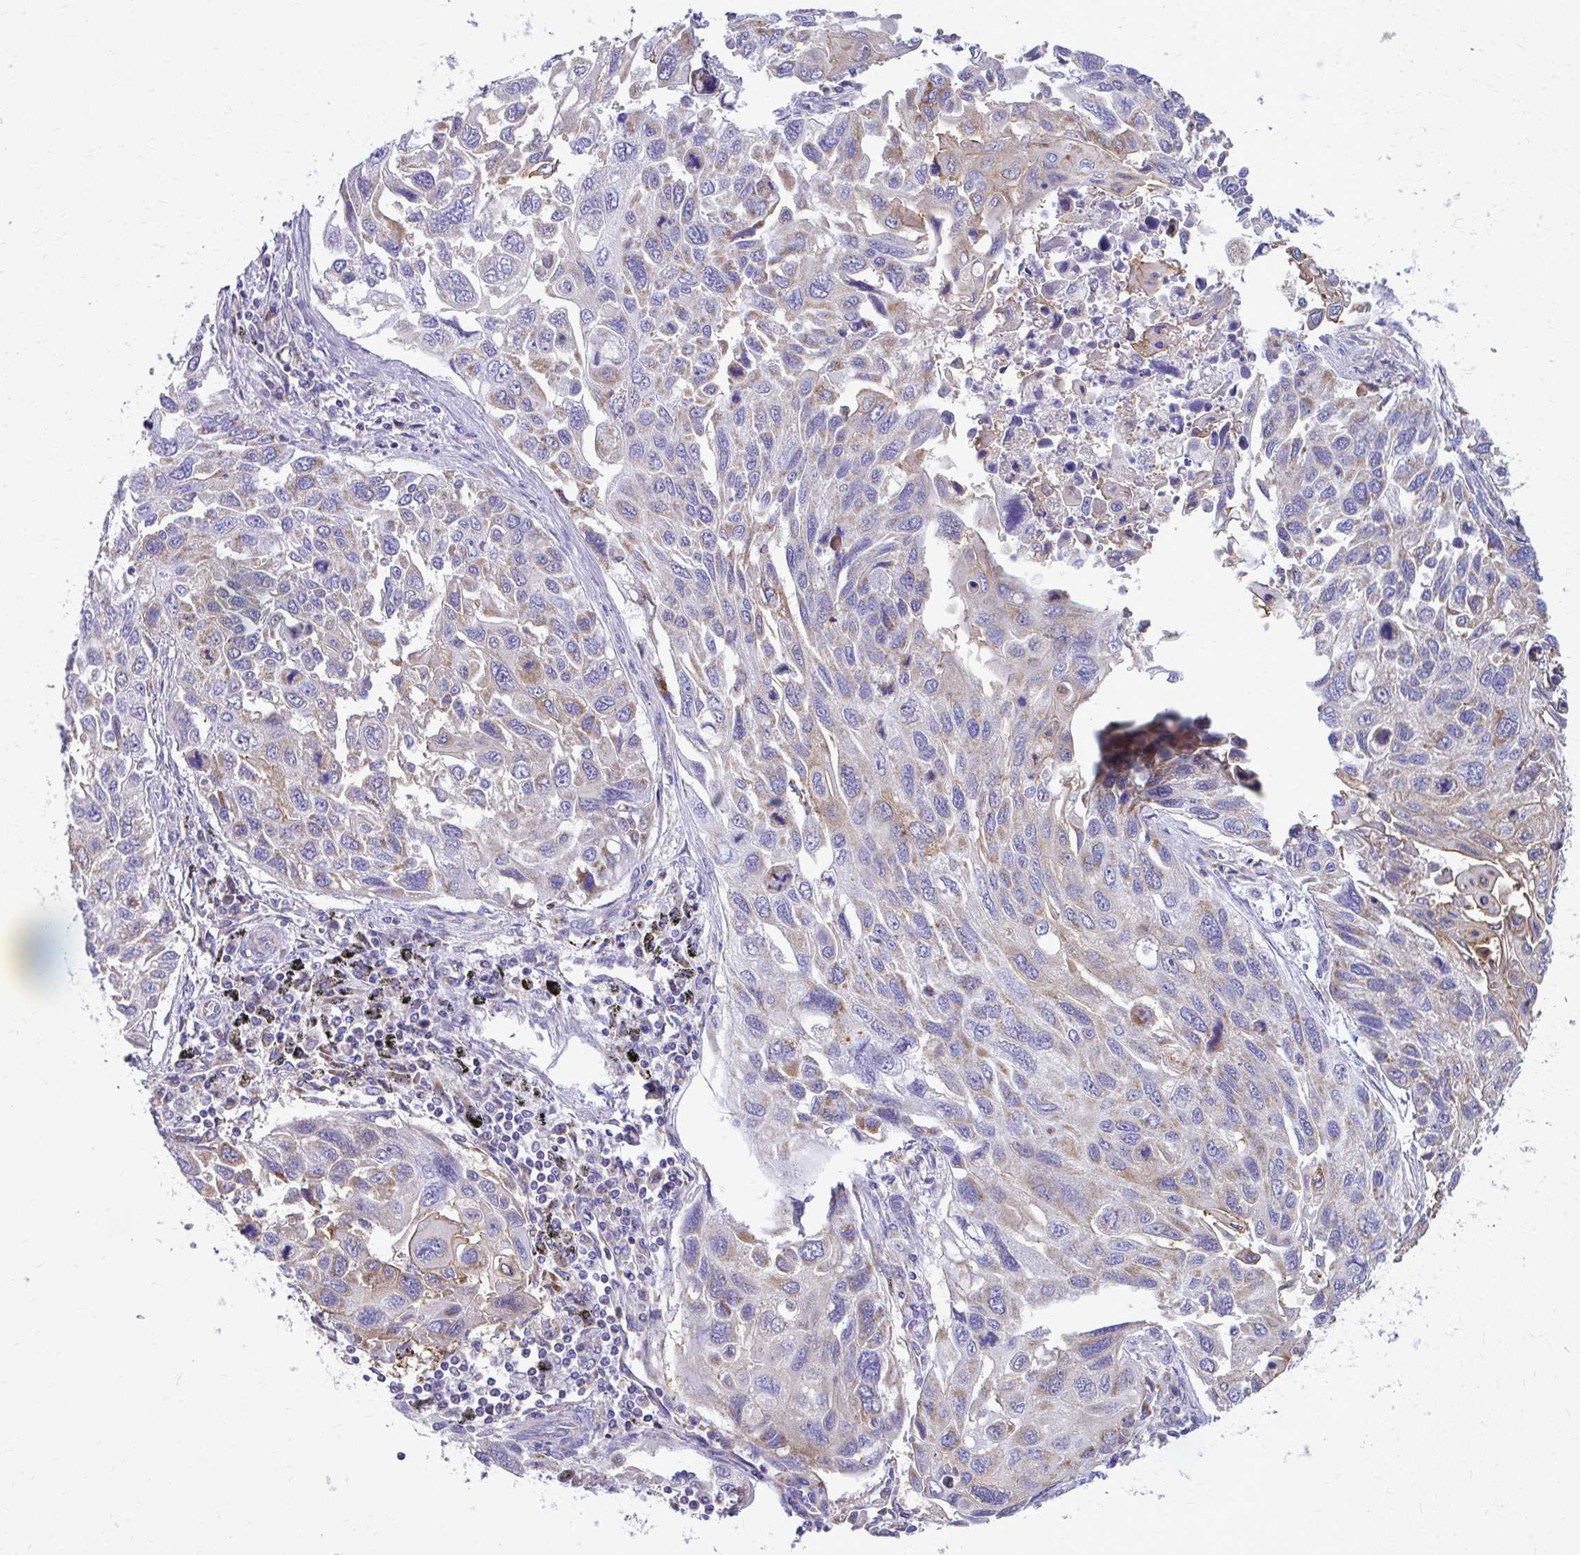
{"staining": {"intensity": "moderate", "quantity": ">75%", "location": "cytoplasmic/membranous"}, "tissue": "lung cancer", "cell_type": "Tumor cells", "image_type": "cancer", "snomed": [{"axis": "morphology", "description": "Squamous cell carcinoma, NOS"}, {"axis": "topography", "description": "Lung"}], "caption": "Lung cancer stained with immunohistochemistry exhibits moderate cytoplasmic/membranous positivity in about >75% of tumor cells.", "gene": "MRPL19", "patient": {"sex": "male", "age": 62}}